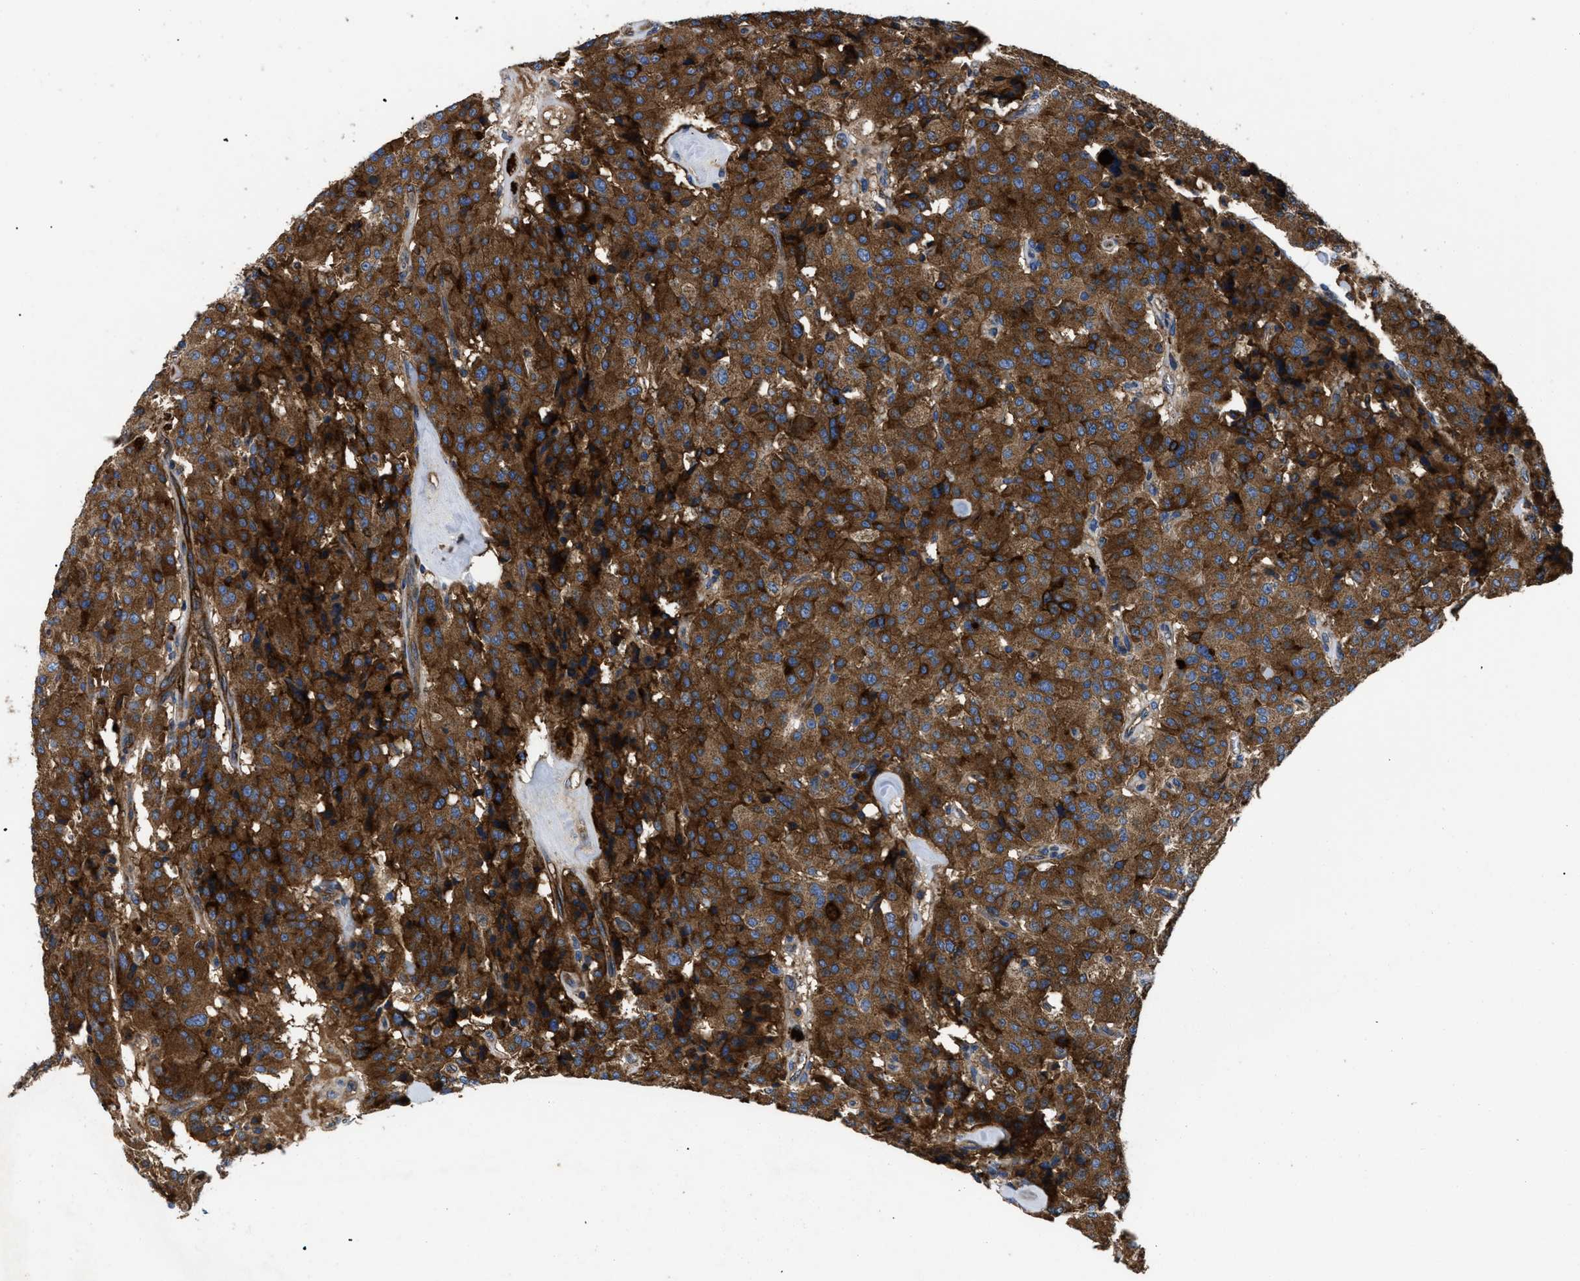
{"staining": {"intensity": "strong", "quantity": ">75%", "location": "cytoplasmic/membranous"}, "tissue": "carcinoid", "cell_type": "Tumor cells", "image_type": "cancer", "snomed": [{"axis": "morphology", "description": "Carcinoid, malignant, NOS"}, {"axis": "topography", "description": "Lung"}], "caption": "Tumor cells exhibit high levels of strong cytoplasmic/membranous positivity in approximately >75% of cells in carcinoid.", "gene": "NT5E", "patient": {"sex": "male", "age": 30}}